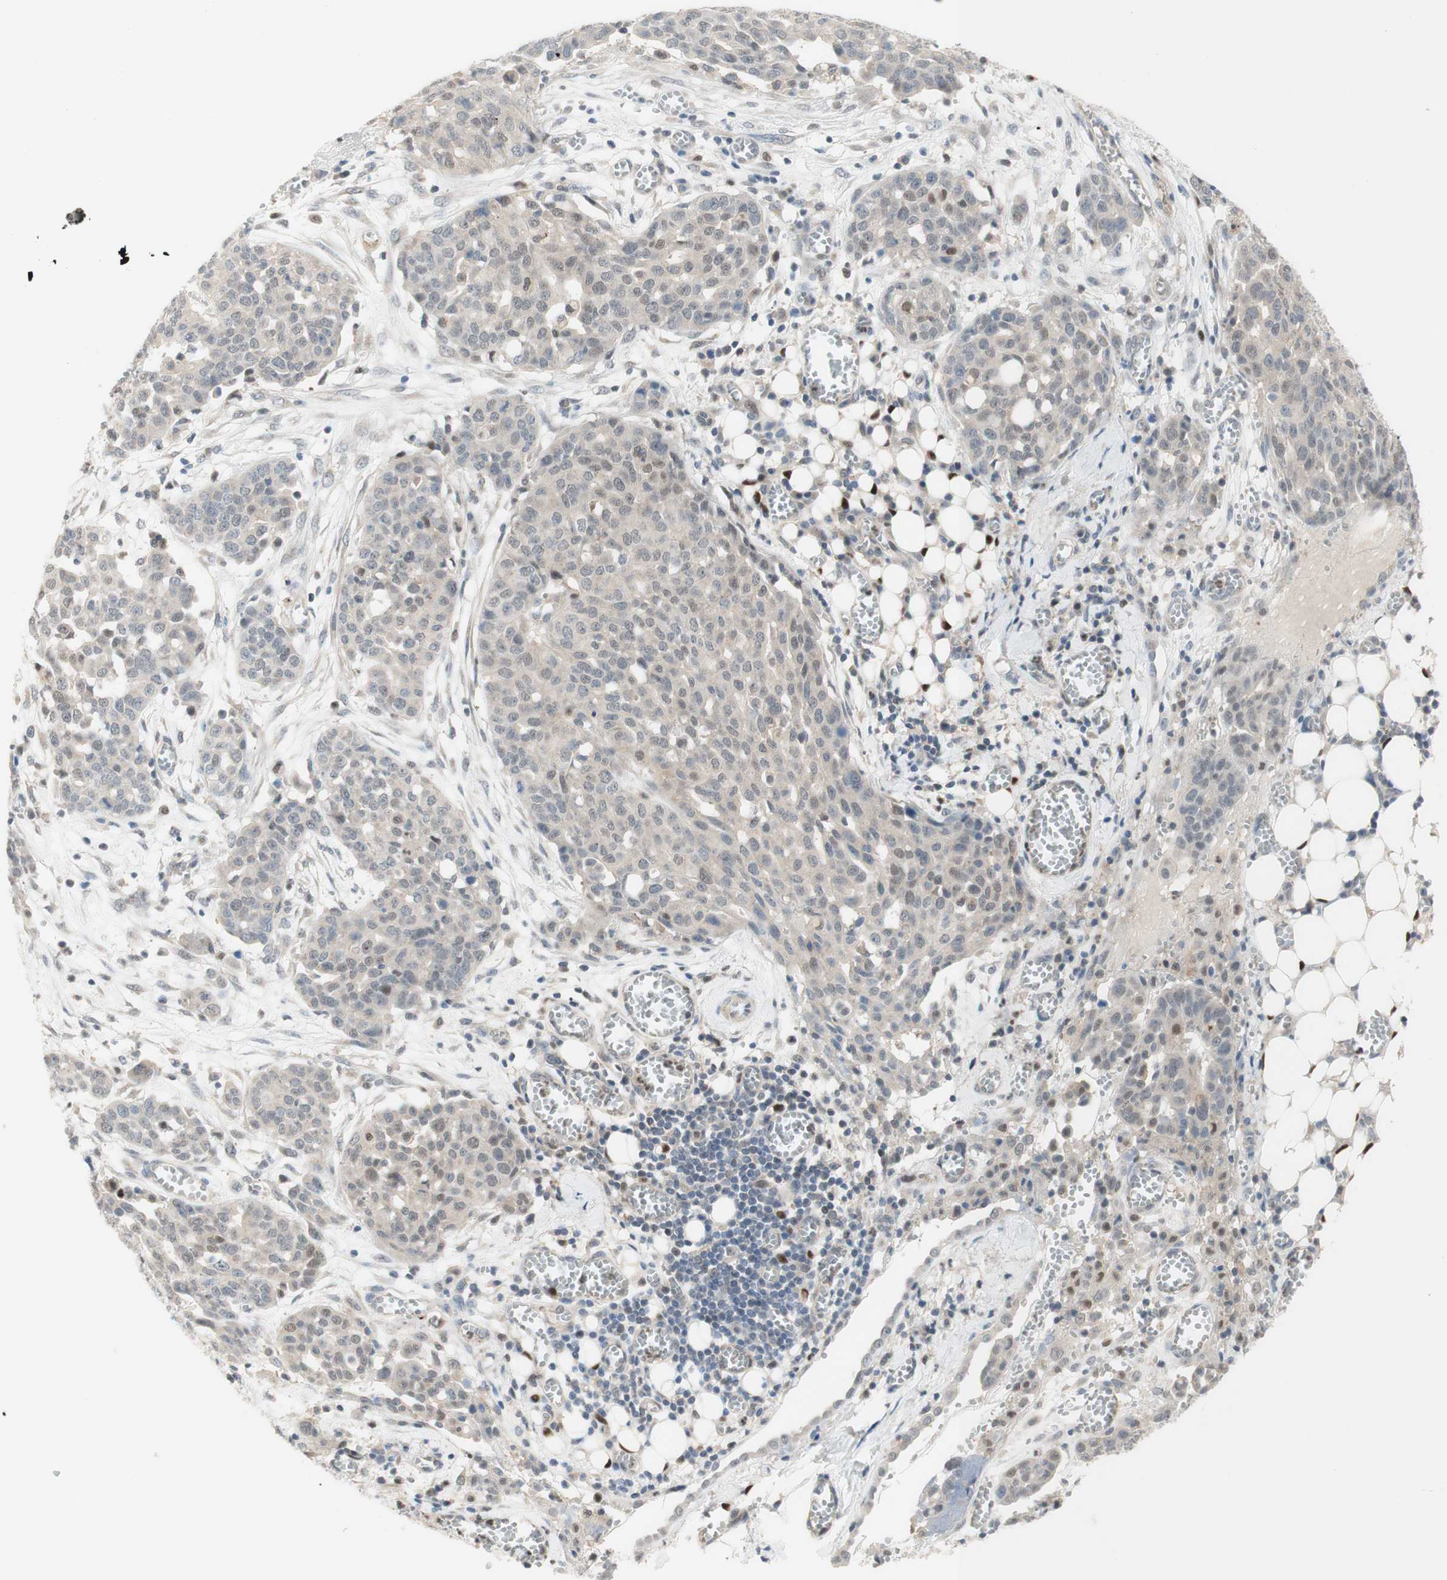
{"staining": {"intensity": "weak", "quantity": "25%-75%", "location": "nuclear"}, "tissue": "ovarian cancer", "cell_type": "Tumor cells", "image_type": "cancer", "snomed": [{"axis": "morphology", "description": "Cystadenocarcinoma, serous, NOS"}, {"axis": "topography", "description": "Soft tissue"}, {"axis": "topography", "description": "Ovary"}], "caption": "Immunohistochemistry (IHC) image of neoplastic tissue: human ovarian serous cystadenocarcinoma stained using immunohistochemistry exhibits low levels of weak protein expression localized specifically in the nuclear of tumor cells, appearing as a nuclear brown color.", "gene": "RFNG", "patient": {"sex": "female", "age": 57}}